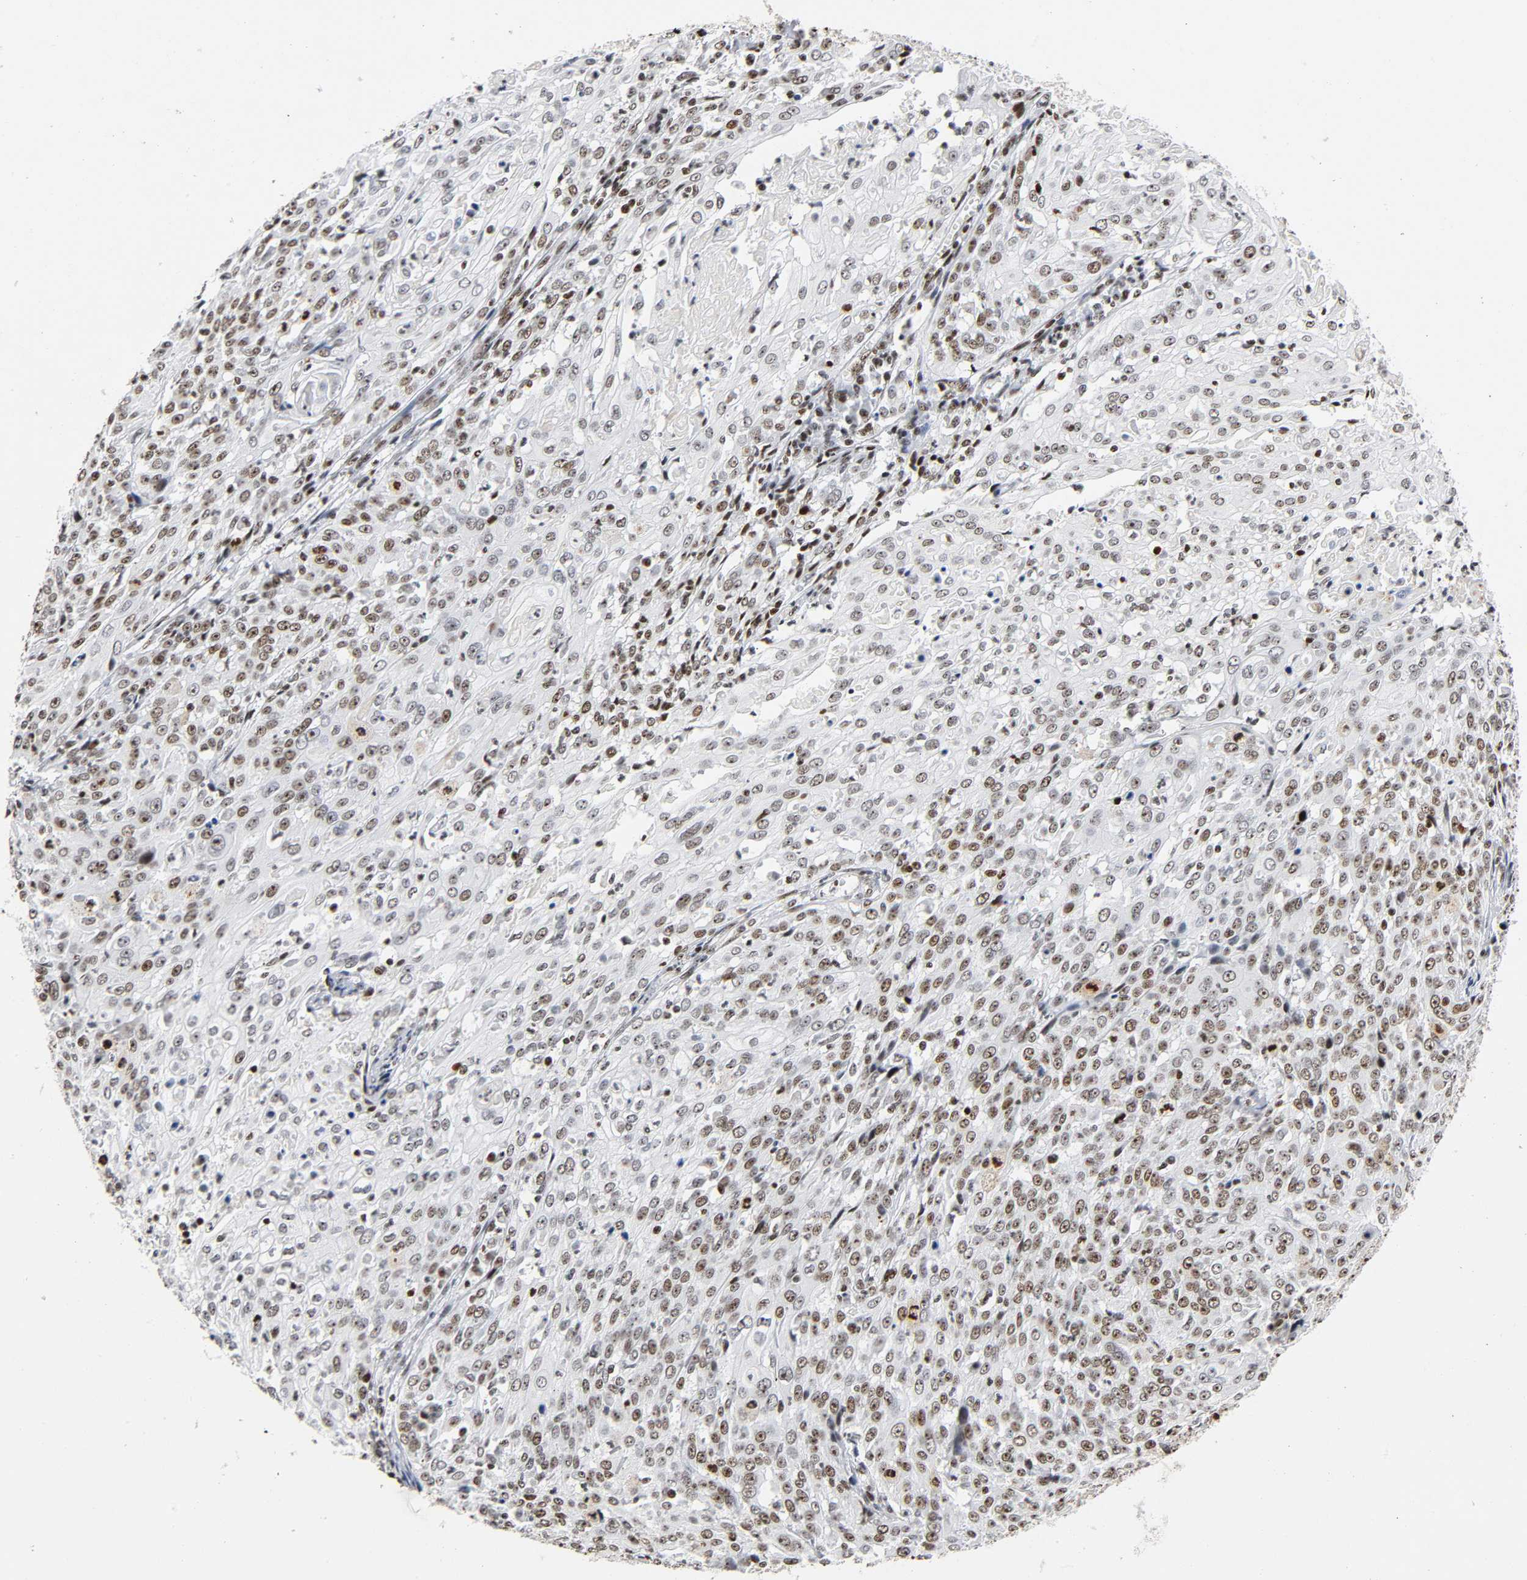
{"staining": {"intensity": "moderate", "quantity": "25%-75%", "location": "nuclear"}, "tissue": "cervical cancer", "cell_type": "Tumor cells", "image_type": "cancer", "snomed": [{"axis": "morphology", "description": "Squamous cell carcinoma, NOS"}, {"axis": "topography", "description": "Cervix"}], "caption": "This histopathology image displays IHC staining of human squamous cell carcinoma (cervical), with medium moderate nuclear staining in approximately 25%-75% of tumor cells.", "gene": "UBTF", "patient": {"sex": "female", "age": 39}}